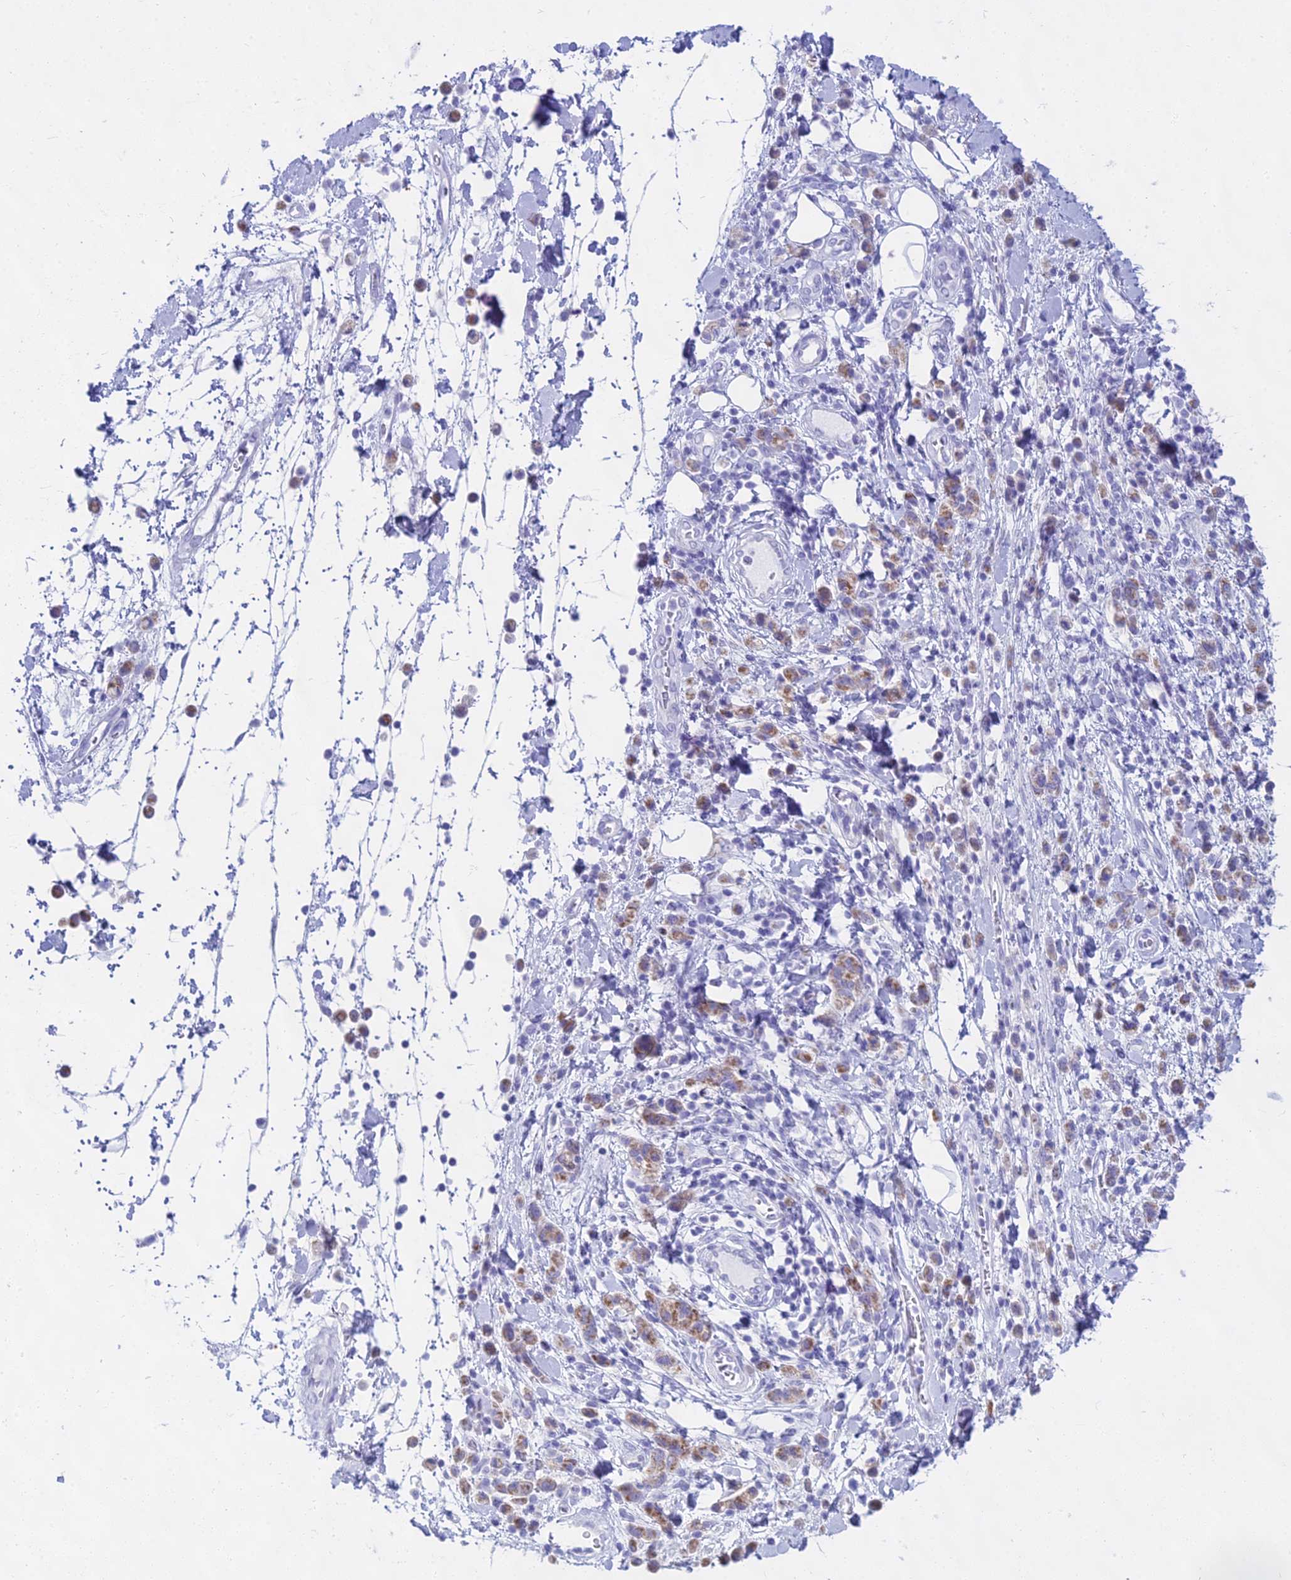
{"staining": {"intensity": "moderate", "quantity": ">75%", "location": "cytoplasmic/membranous"}, "tissue": "stomach cancer", "cell_type": "Tumor cells", "image_type": "cancer", "snomed": [{"axis": "morphology", "description": "Adenocarcinoma, NOS"}, {"axis": "topography", "description": "Stomach"}], "caption": "This micrograph reveals stomach cancer (adenocarcinoma) stained with immunohistochemistry to label a protein in brown. The cytoplasmic/membranous of tumor cells show moderate positivity for the protein. Nuclei are counter-stained blue.", "gene": "CGB2", "patient": {"sex": "male", "age": 77}}